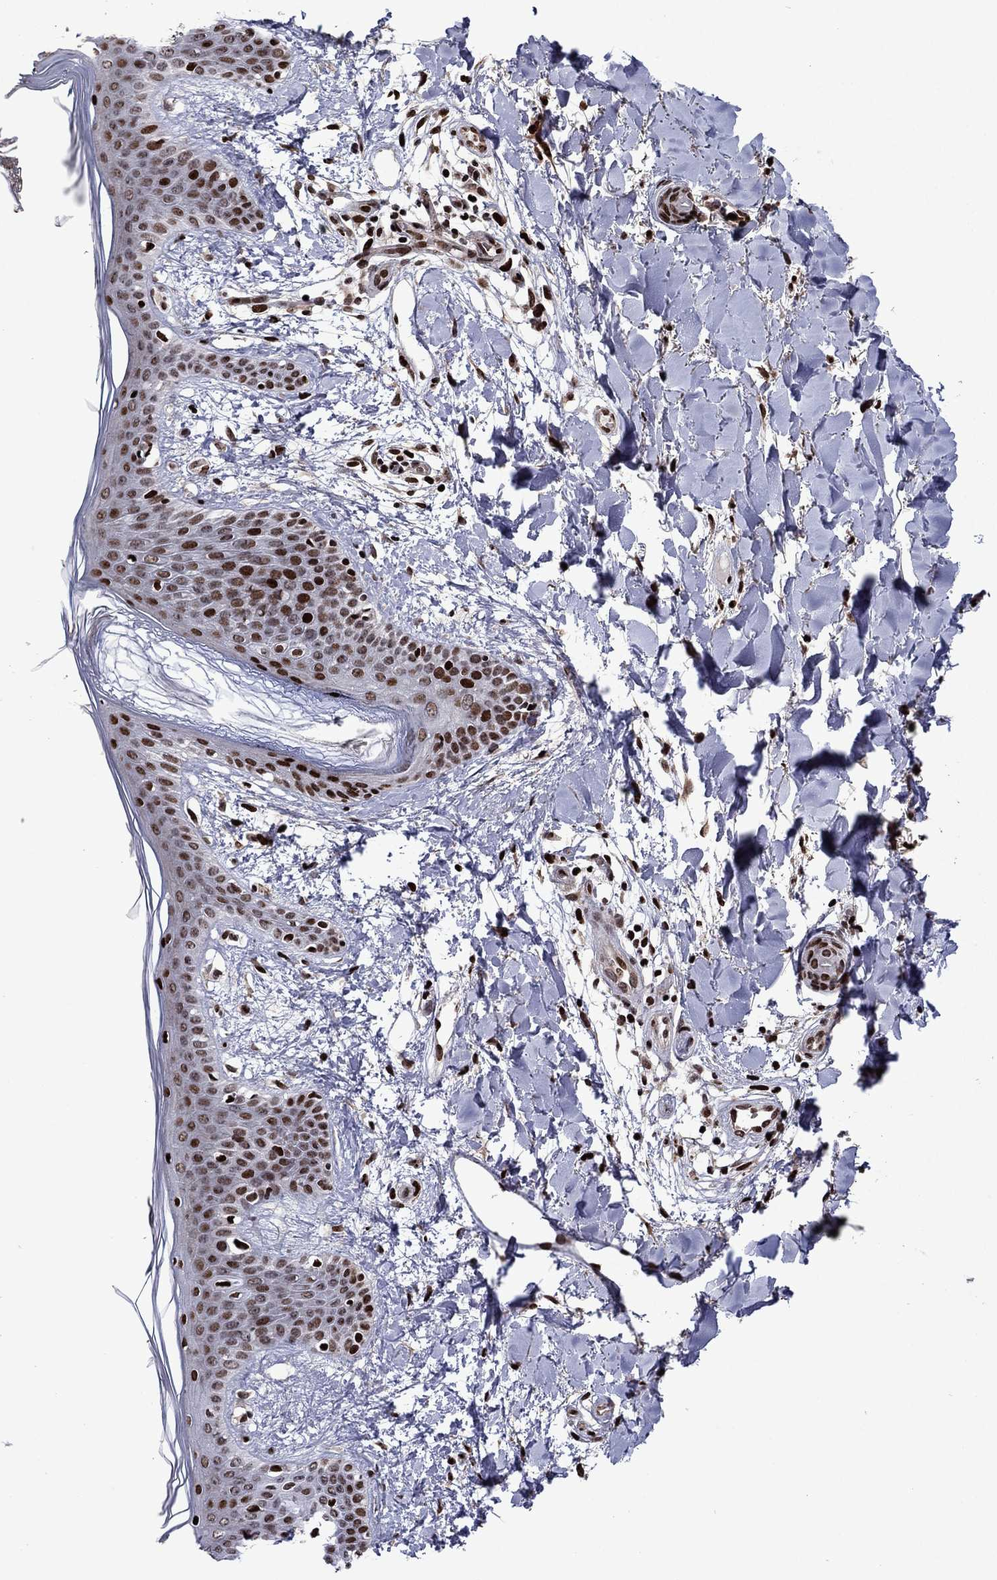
{"staining": {"intensity": "moderate", "quantity": "25%-75%", "location": "nuclear"}, "tissue": "skin", "cell_type": "Fibroblasts", "image_type": "normal", "snomed": [{"axis": "morphology", "description": "Normal tissue, NOS"}, {"axis": "topography", "description": "Skin"}], "caption": "Fibroblasts display medium levels of moderate nuclear staining in about 25%-75% of cells in benign skin. The protein of interest is stained brown, and the nuclei are stained in blue (DAB IHC with brightfield microscopy, high magnification).", "gene": "LIMK1", "patient": {"sex": "female", "age": 34}}